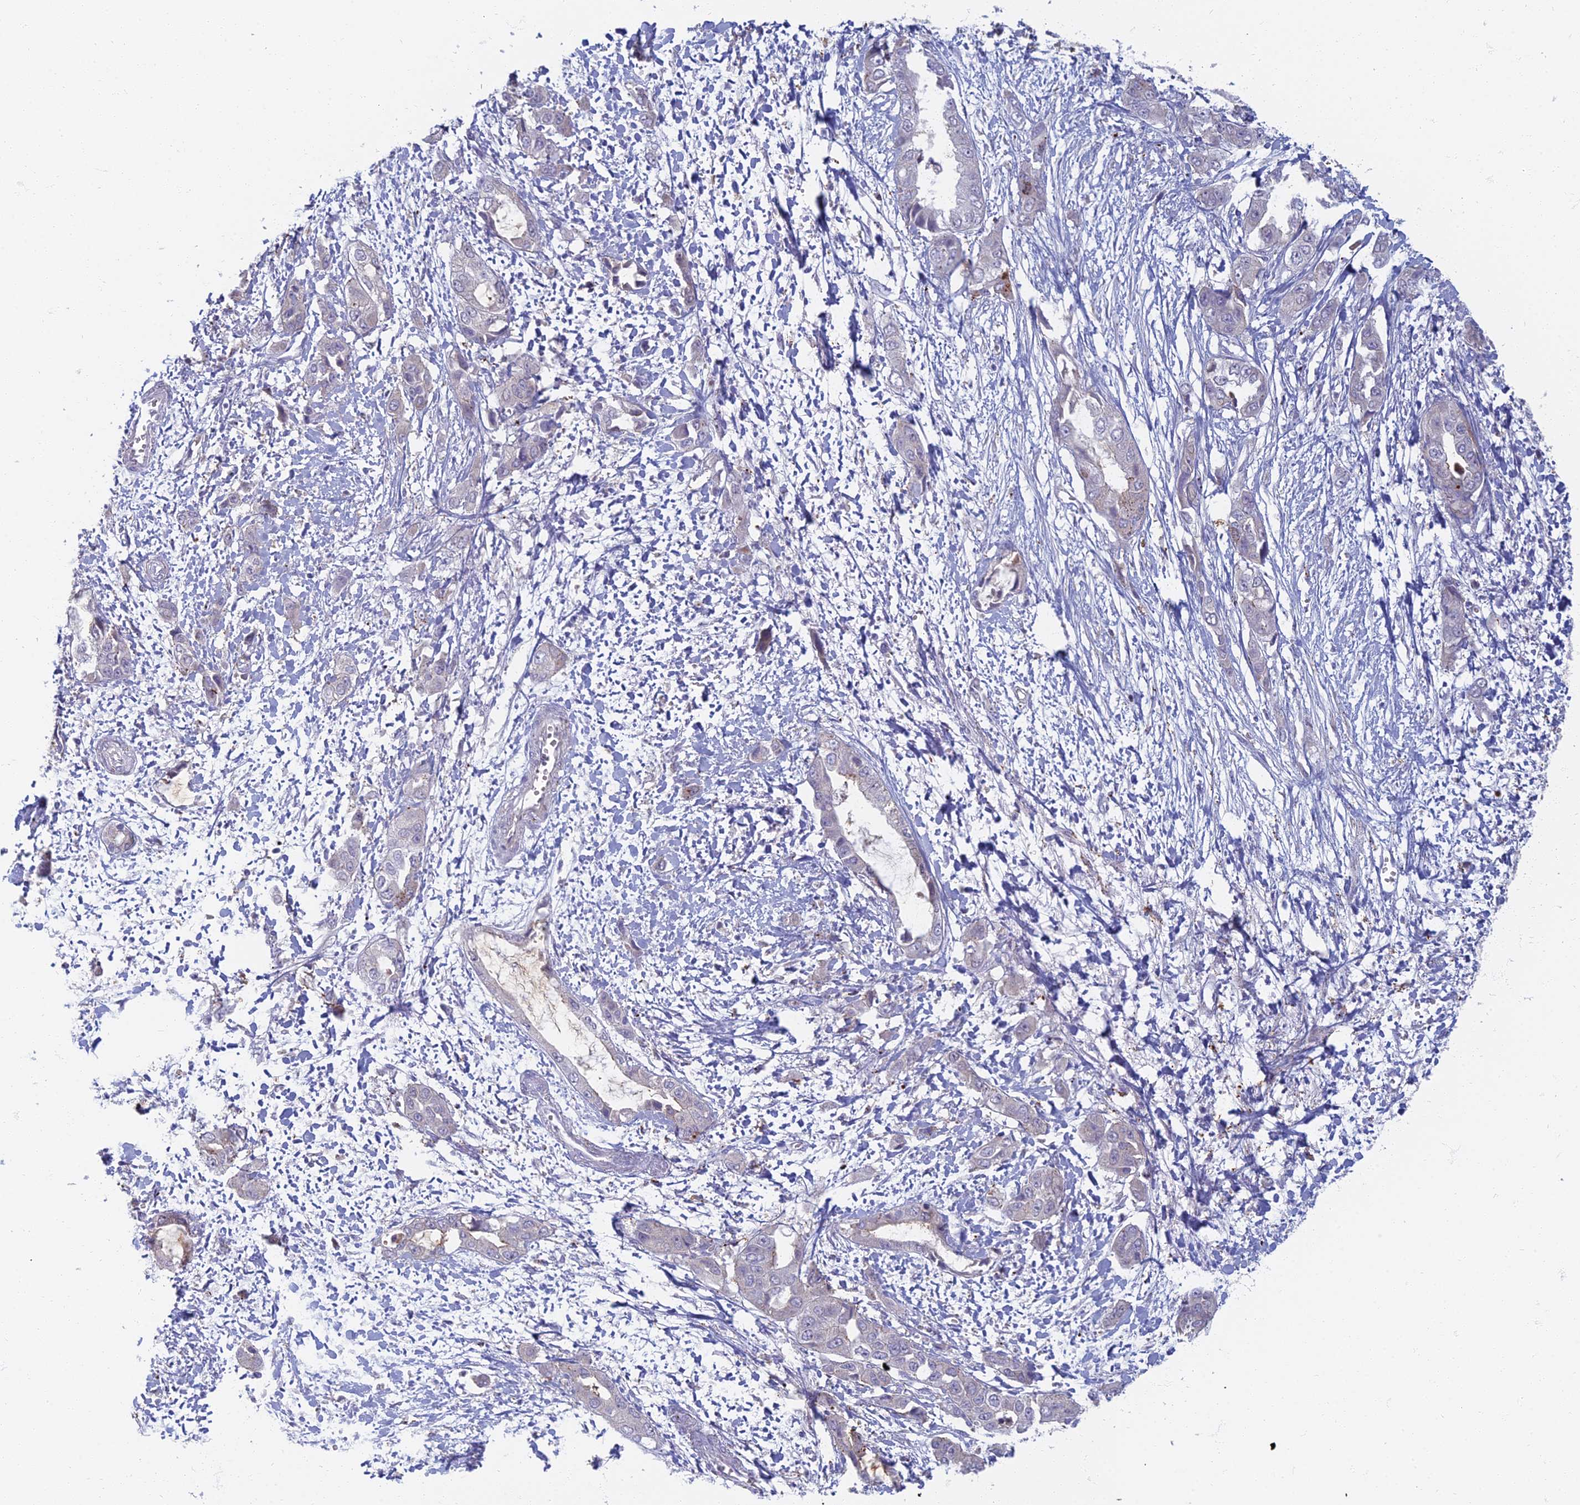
{"staining": {"intensity": "negative", "quantity": "none", "location": "none"}, "tissue": "liver cancer", "cell_type": "Tumor cells", "image_type": "cancer", "snomed": [{"axis": "morphology", "description": "Cholangiocarcinoma"}, {"axis": "topography", "description": "Liver"}], "caption": "High power microscopy image of an immunohistochemistry (IHC) micrograph of liver cholangiocarcinoma, revealing no significant expression in tumor cells.", "gene": "CHMP4B", "patient": {"sex": "female", "age": 52}}